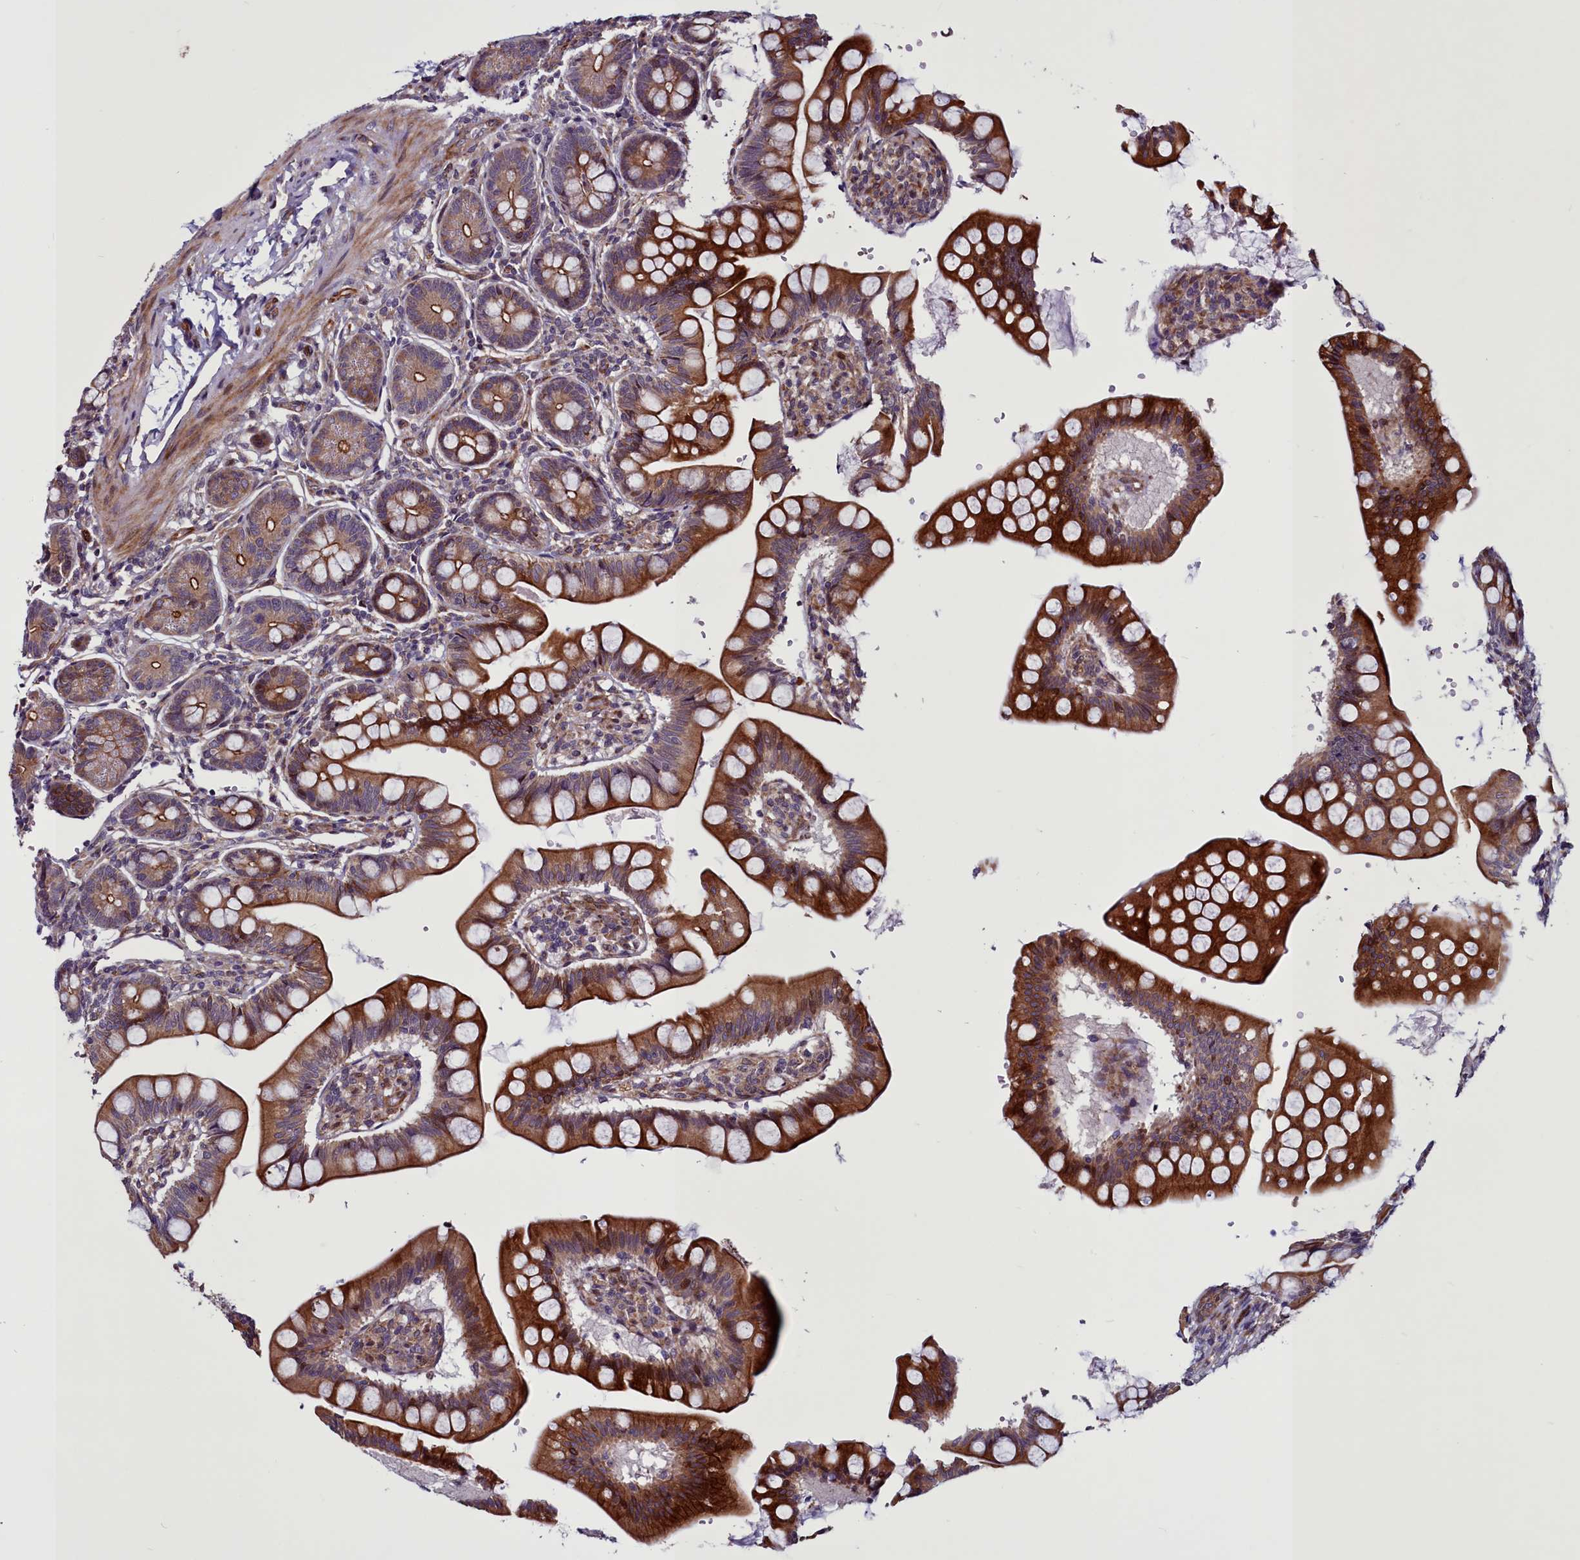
{"staining": {"intensity": "strong", "quantity": ">75%", "location": "cytoplasmic/membranous"}, "tissue": "small intestine", "cell_type": "Glandular cells", "image_type": "normal", "snomed": [{"axis": "morphology", "description": "Normal tissue, NOS"}, {"axis": "topography", "description": "Small intestine"}], "caption": "Unremarkable small intestine displays strong cytoplasmic/membranous staining in approximately >75% of glandular cells.", "gene": "MCRIP1", "patient": {"sex": "male", "age": 7}}